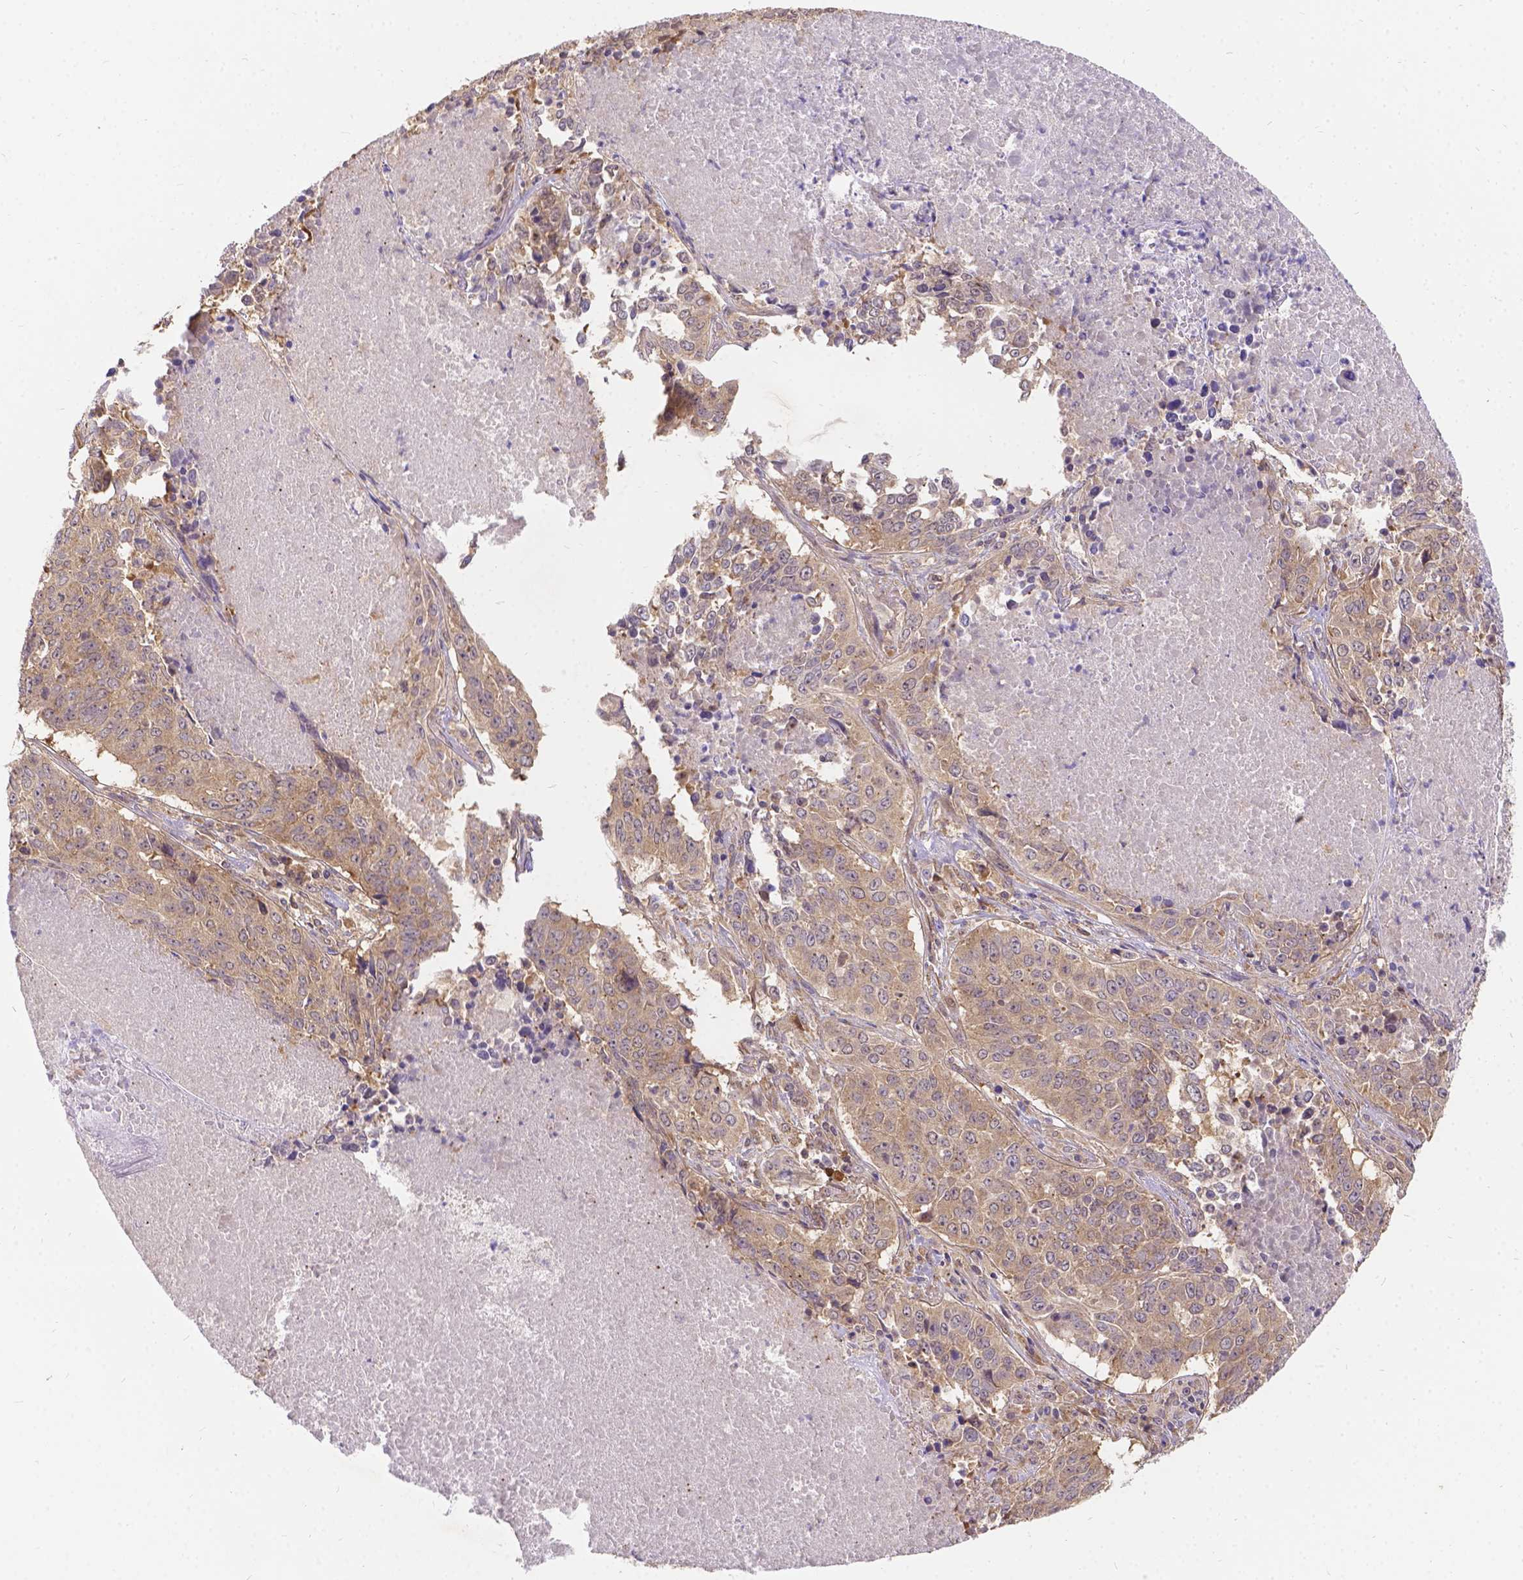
{"staining": {"intensity": "weak", "quantity": ">75%", "location": "cytoplasmic/membranous"}, "tissue": "lung cancer", "cell_type": "Tumor cells", "image_type": "cancer", "snomed": [{"axis": "morphology", "description": "Normal tissue, NOS"}, {"axis": "morphology", "description": "Squamous cell carcinoma, NOS"}, {"axis": "topography", "description": "Bronchus"}, {"axis": "topography", "description": "Lung"}], "caption": "Protein staining exhibits weak cytoplasmic/membranous staining in about >75% of tumor cells in lung cancer. The staining was performed using DAB (3,3'-diaminobenzidine), with brown indicating positive protein expression. Nuclei are stained blue with hematoxylin.", "gene": "DENND6A", "patient": {"sex": "male", "age": 64}}